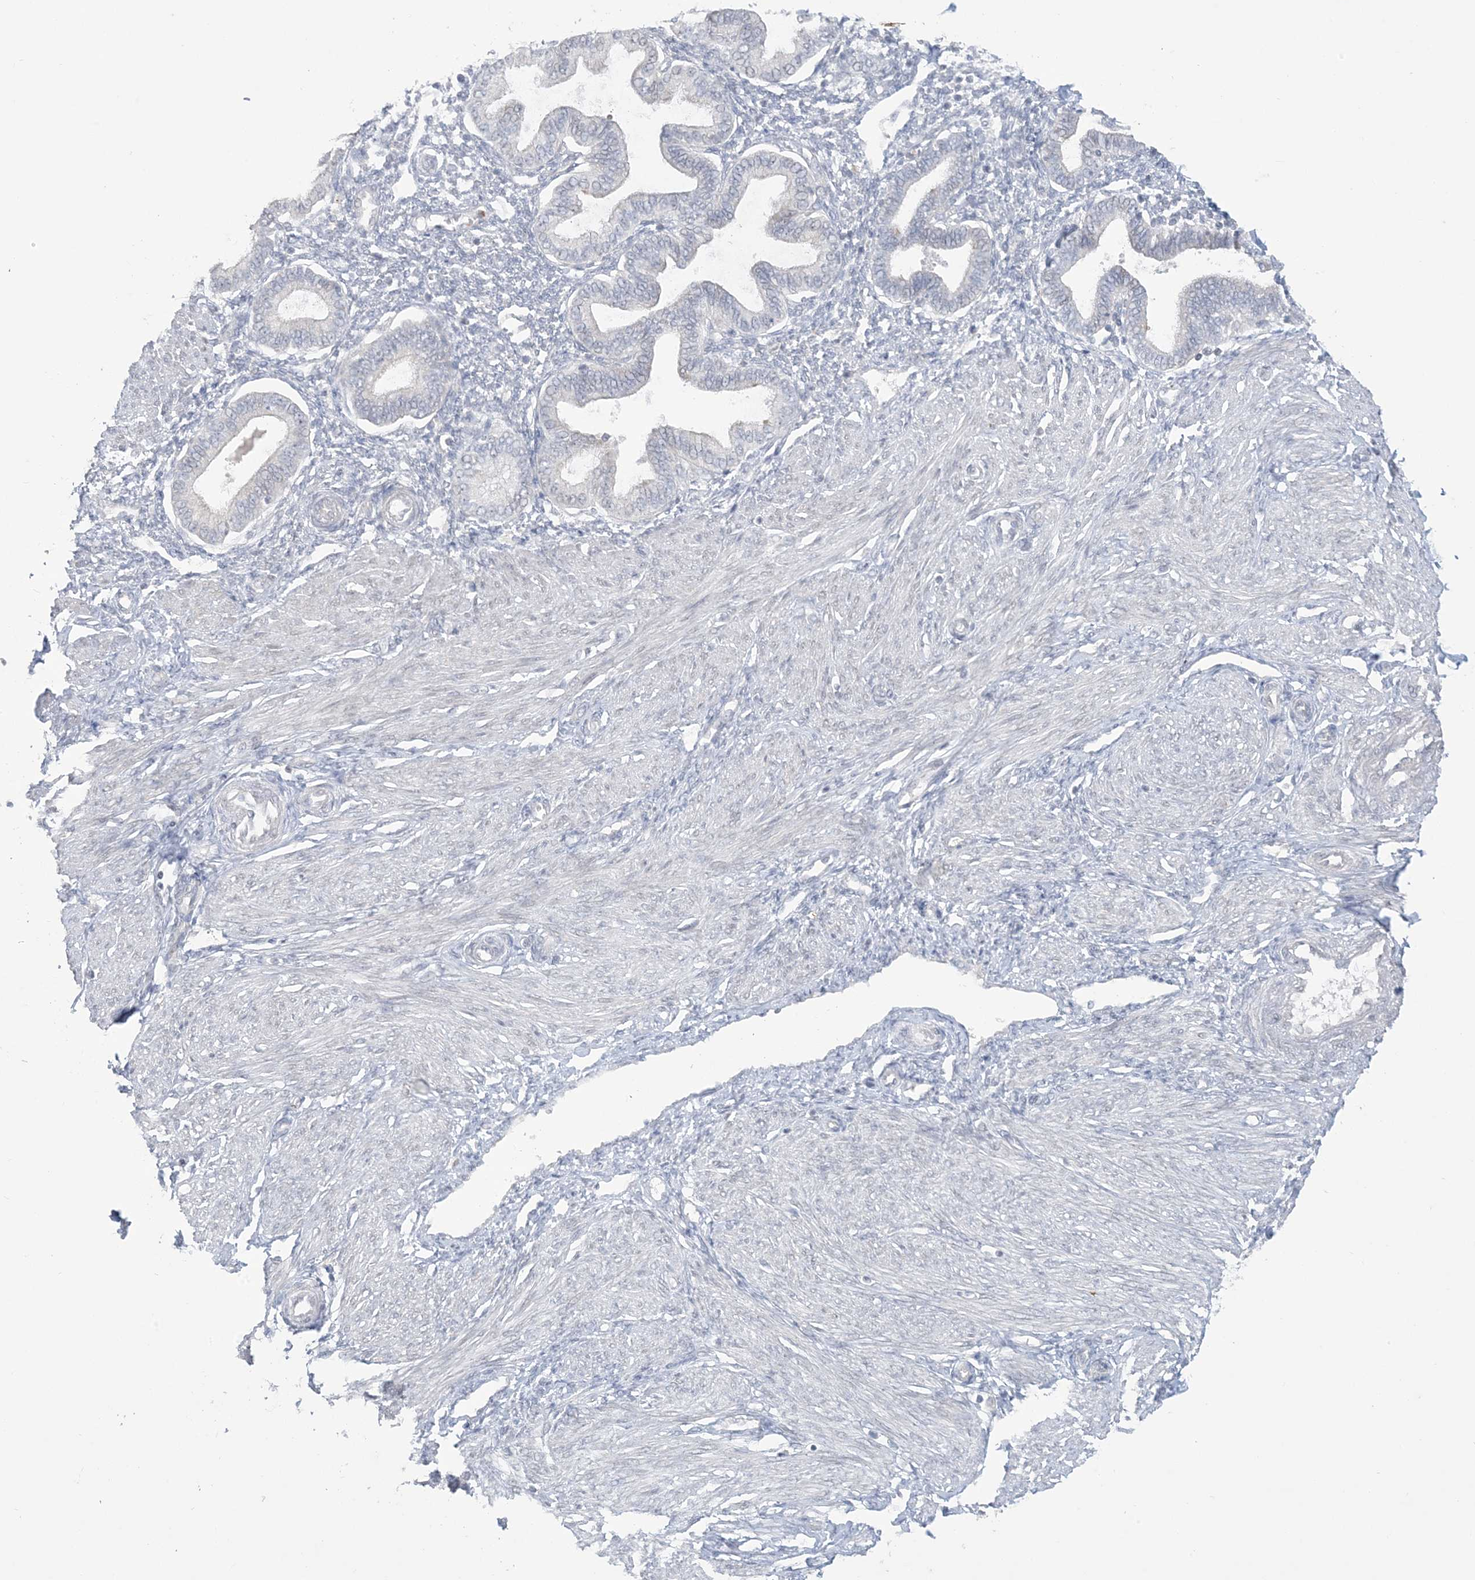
{"staining": {"intensity": "negative", "quantity": "none", "location": "none"}, "tissue": "endometrium", "cell_type": "Cells in endometrial stroma", "image_type": "normal", "snomed": [{"axis": "morphology", "description": "Normal tissue, NOS"}, {"axis": "topography", "description": "Endometrium"}], "caption": "Immunohistochemical staining of unremarkable endometrium shows no significant positivity in cells in endometrial stroma.", "gene": "KIF3A", "patient": {"sex": "female", "age": 53}}